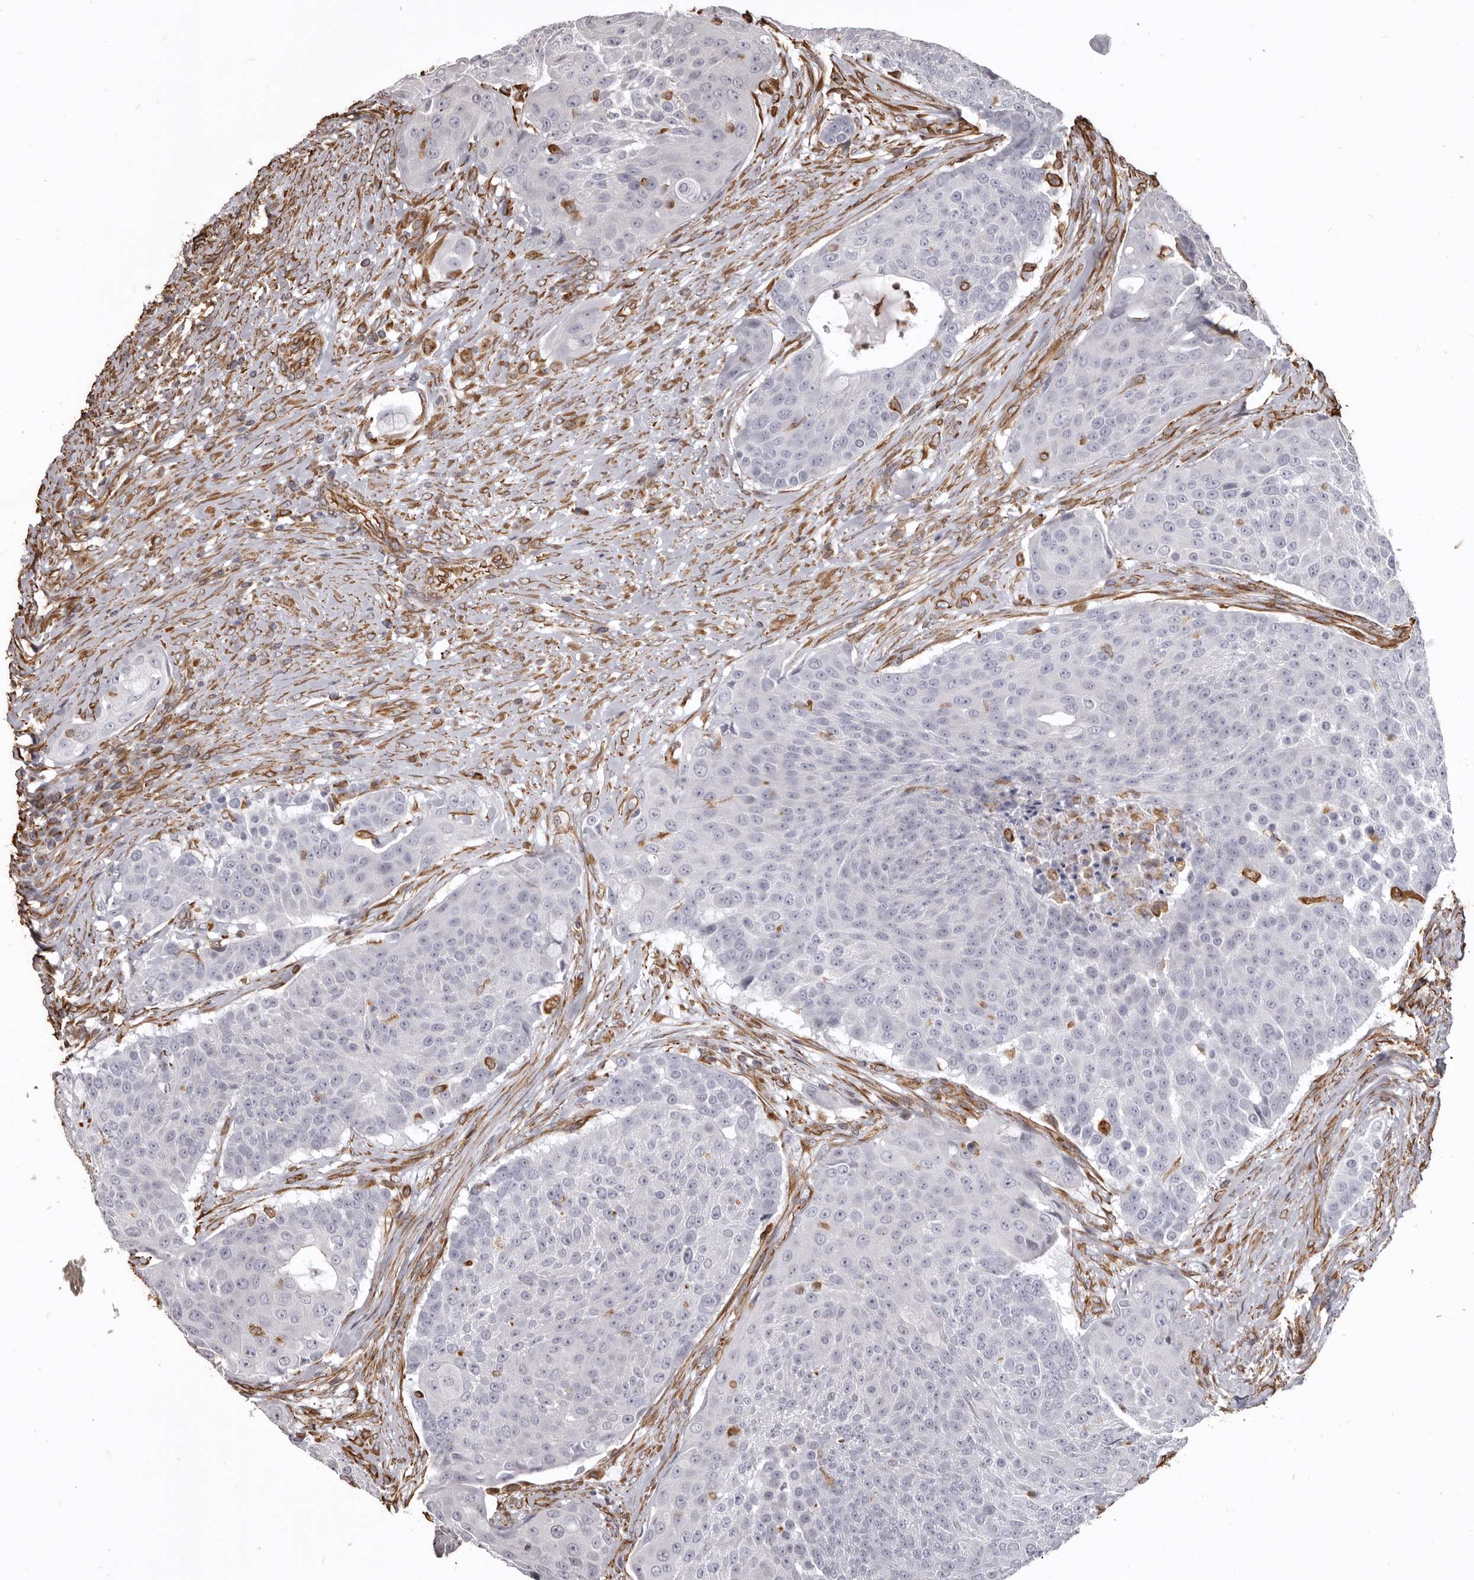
{"staining": {"intensity": "negative", "quantity": "none", "location": "none"}, "tissue": "urothelial cancer", "cell_type": "Tumor cells", "image_type": "cancer", "snomed": [{"axis": "morphology", "description": "Urothelial carcinoma, High grade"}, {"axis": "topography", "description": "Urinary bladder"}], "caption": "Tumor cells show no significant protein staining in urothelial cancer.", "gene": "MTURN", "patient": {"sex": "female", "age": 63}}